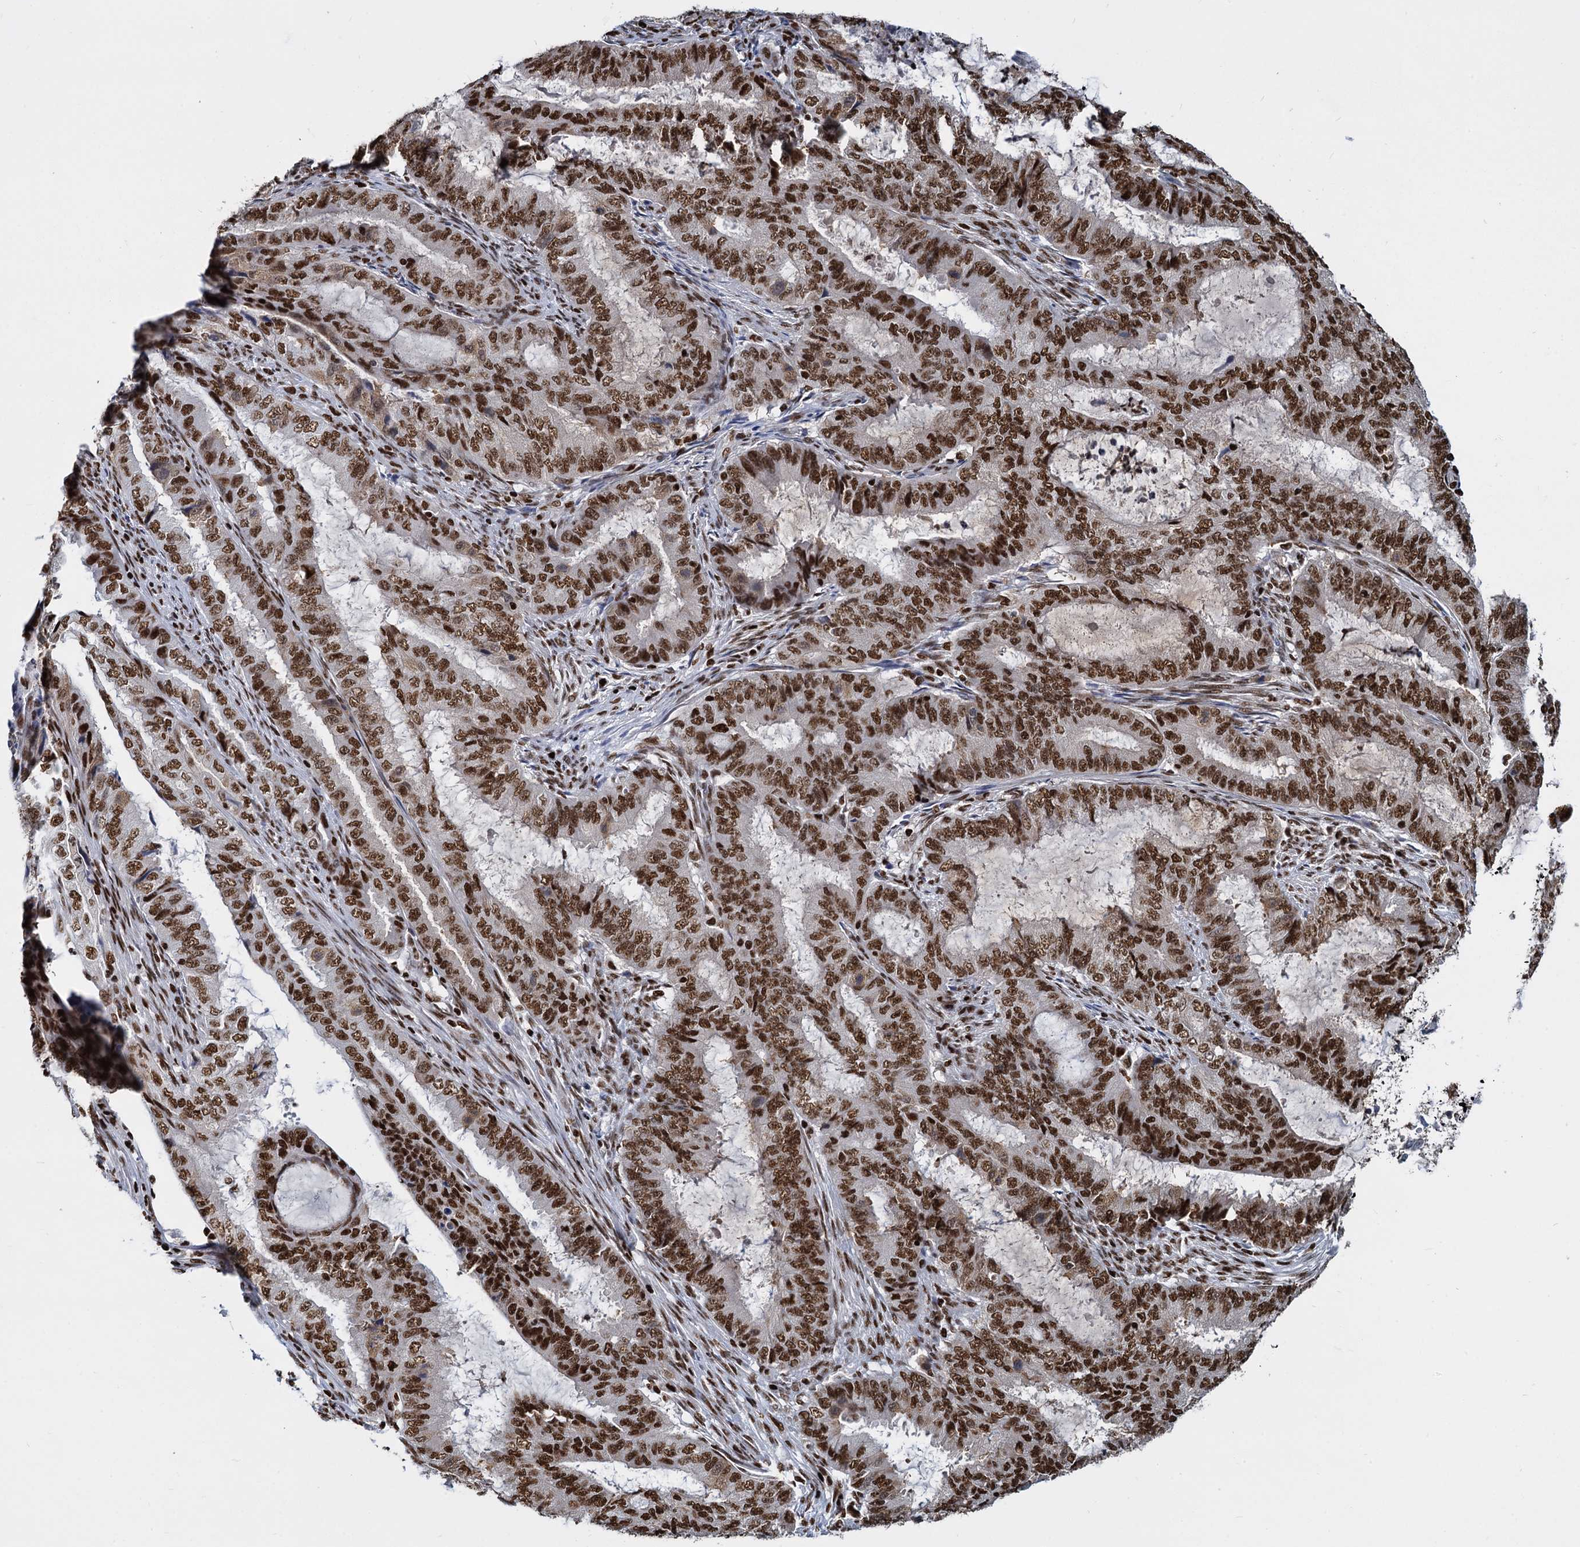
{"staining": {"intensity": "strong", "quantity": ">75%", "location": "nuclear"}, "tissue": "endometrial cancer", "cell_type": "Tumor cells", "image_type": "cancer", "snomed": [{"axis": "morphology", "description": "Adenocarcinoma, NOS"}, {"axis": "topography", "description": "Endometrium"}], "caption": "This is an image of immunohistochemistry staining of endometrial cancer, which shows strong staining in the nuclear of tumor cells.", "gene": "DCPS", "patient": {"sex": "female", "age": 51}}